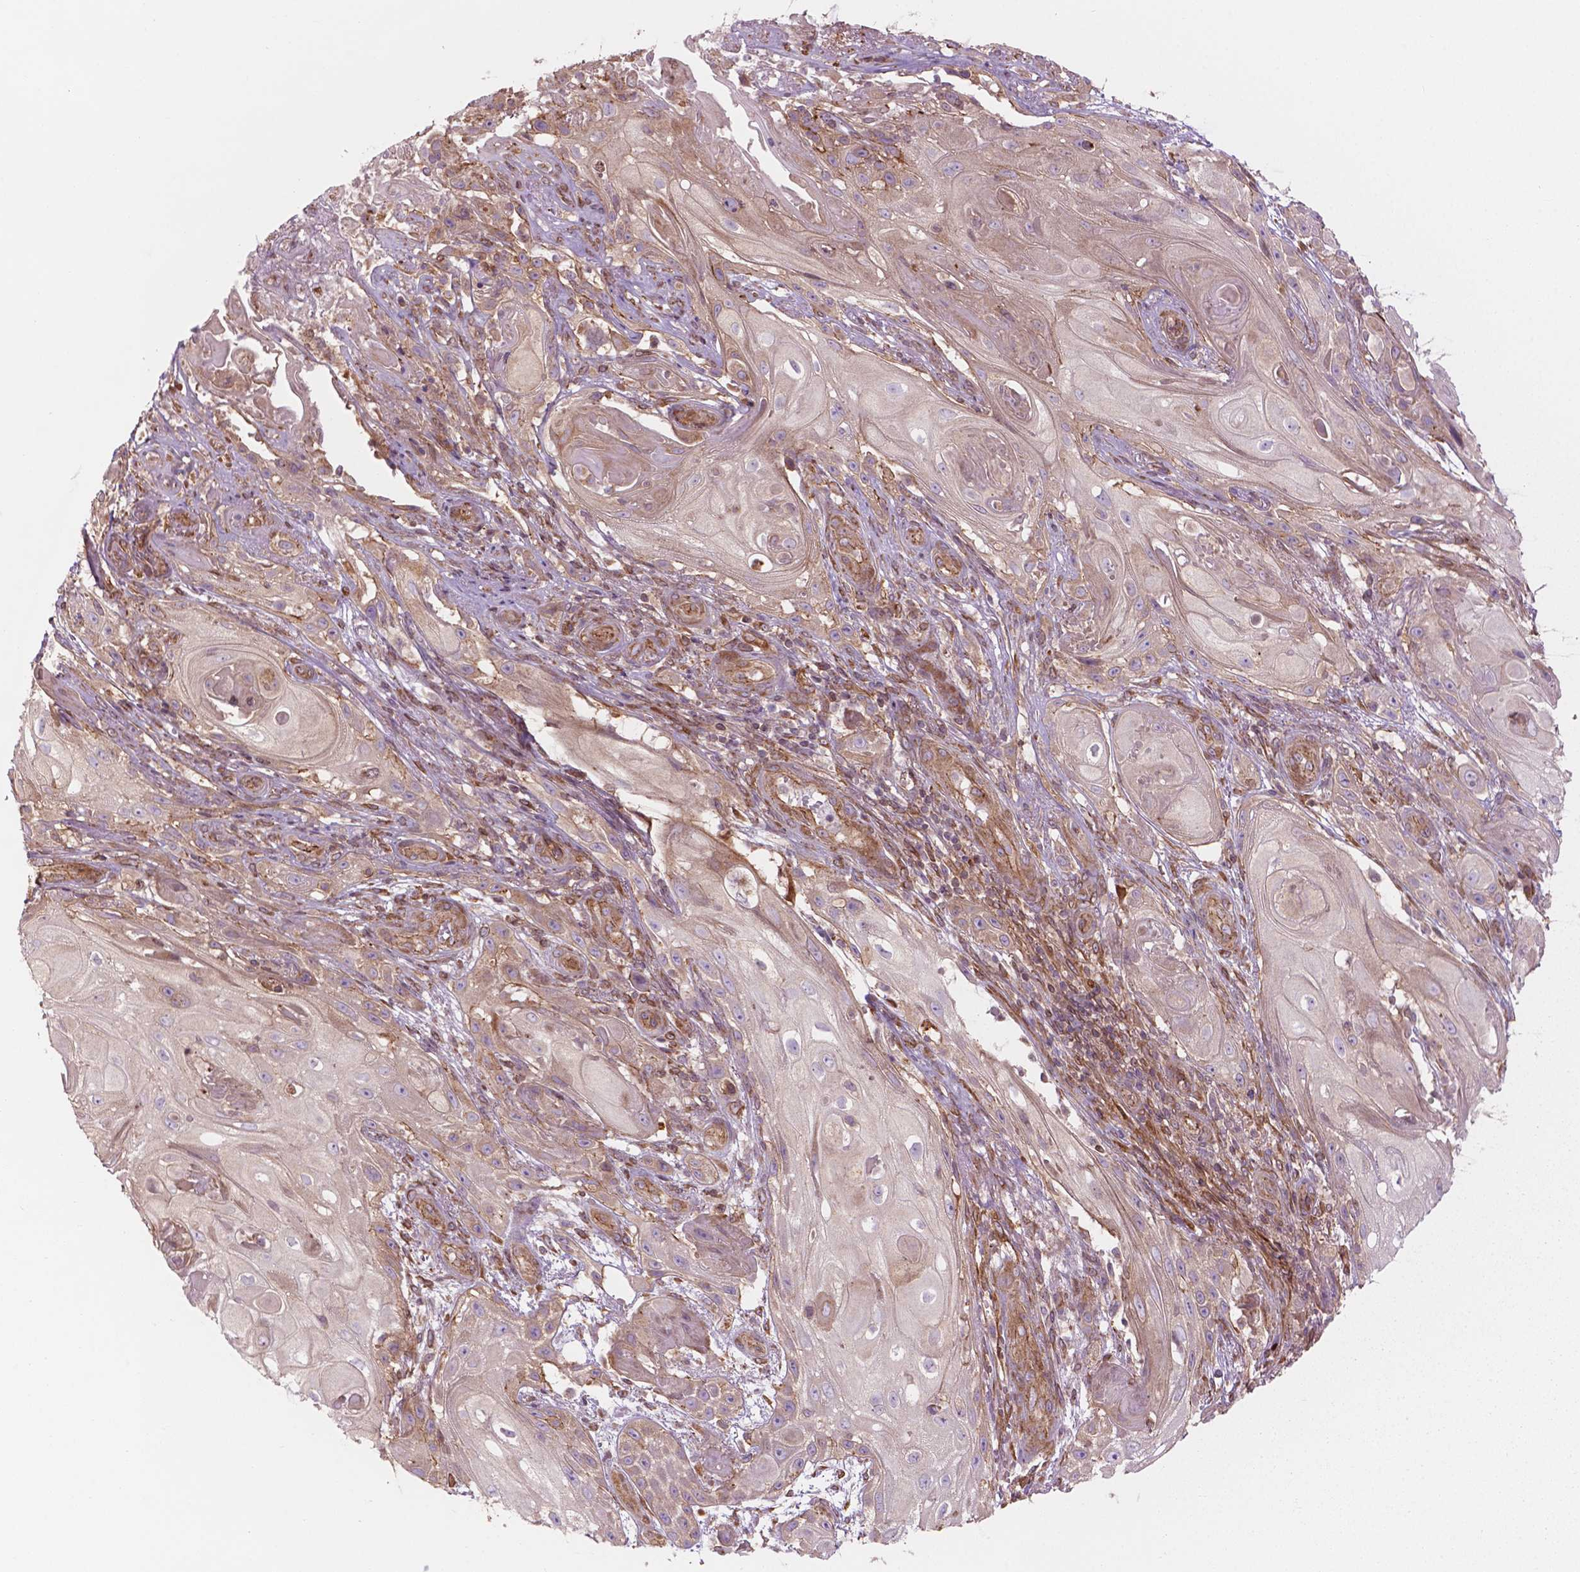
{"staining": {"intensity": "weak", "quantity": "25%-75%", "location": "cytoplasmic/membranous"}, "tissue": "skin cancer", "cell_type": "Tumor cells", "image_type": "cancer", "snomed": [{"axis": "morphology", "description": "Squamous cell carcinoma, NOS"}, {"axis": "topography", "description": "Skin"}], "caption": "DAB immunohistochemical staining of human skin cancer exhibits weak cytoplasmic/membranous protein expression in about 25%-75% of tumor cells.", "gene": "SURF4", "patient": {"sex": "male", "age": 62}}